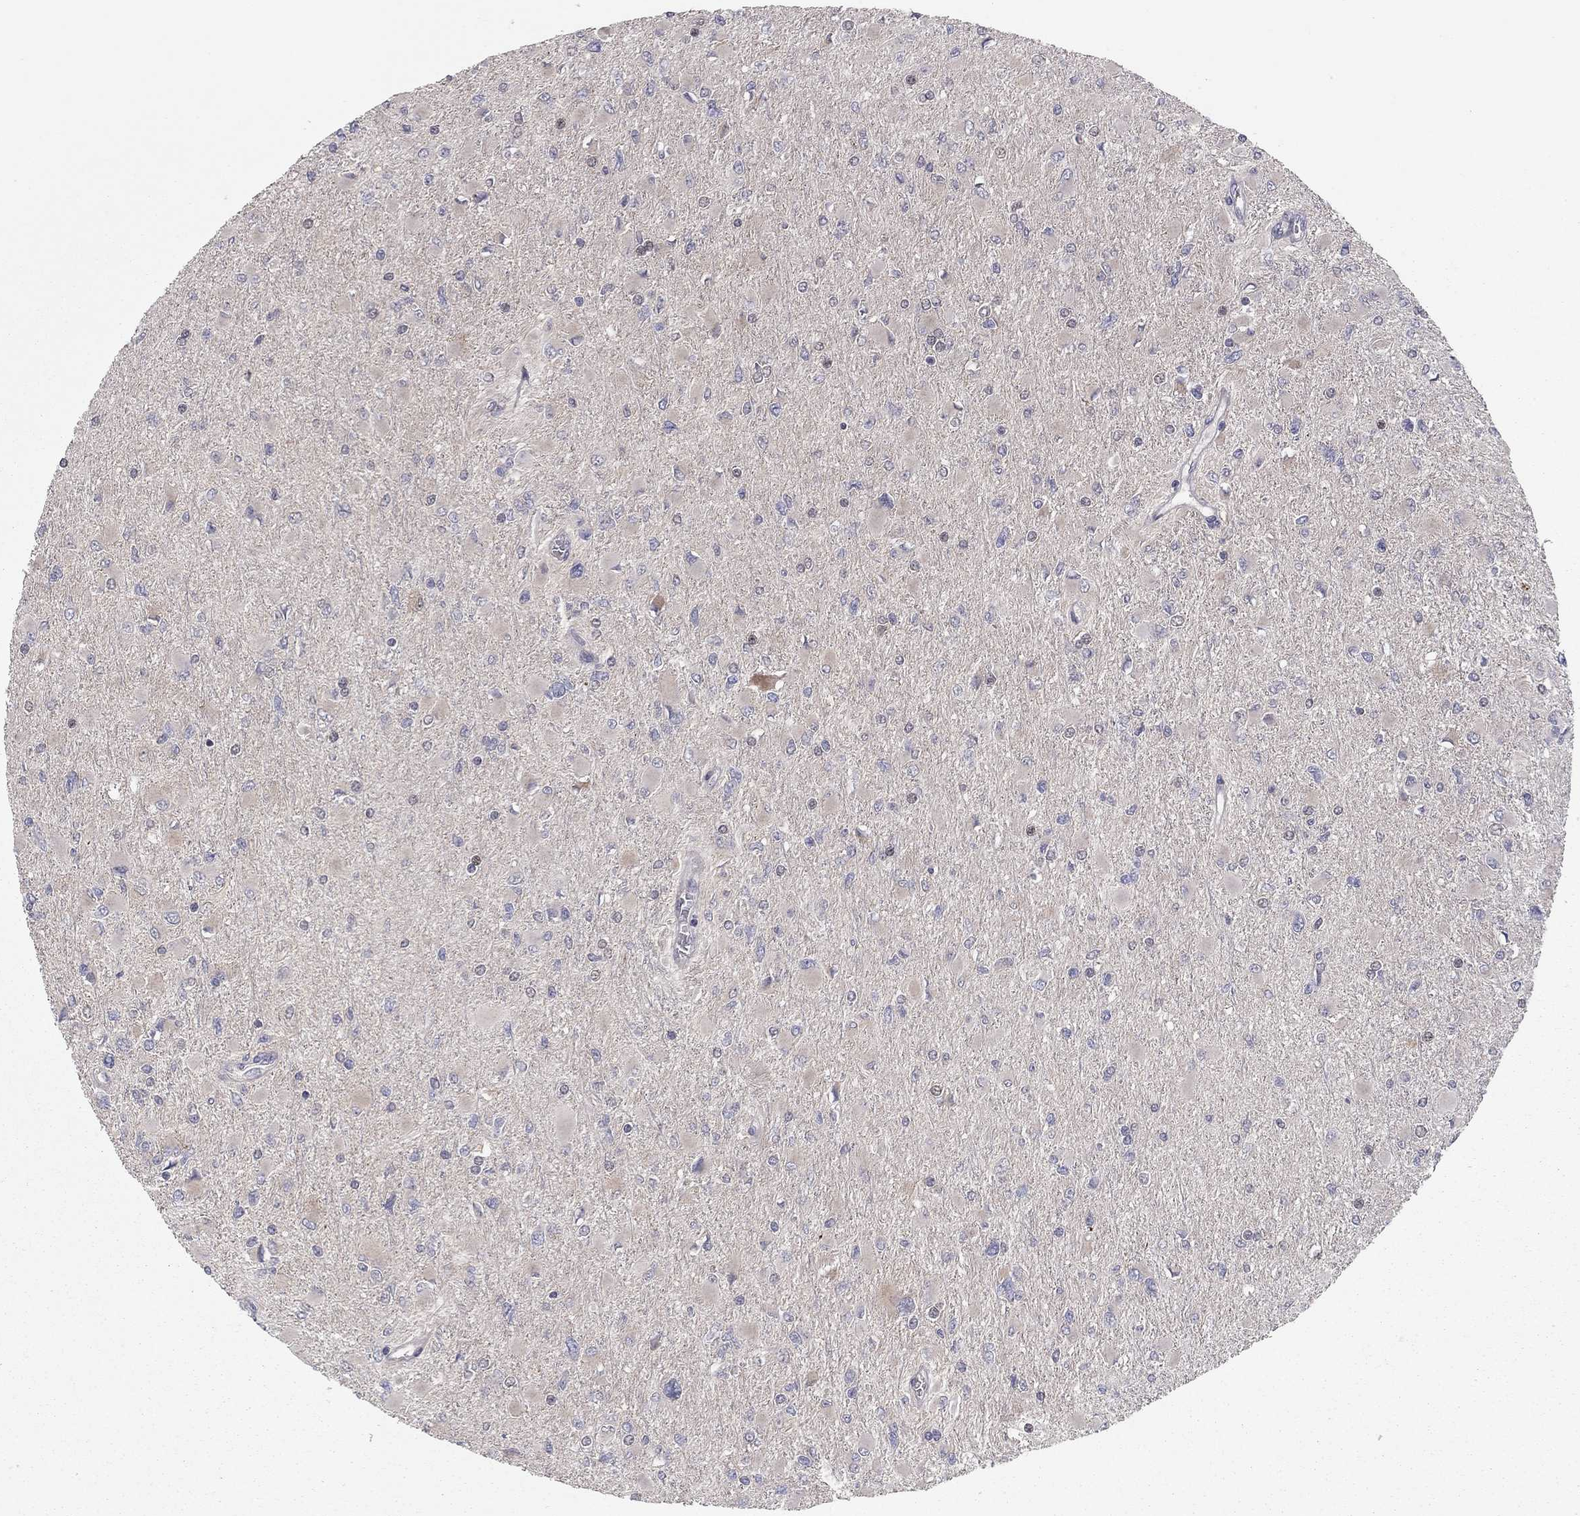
{"staining": {"intensity": "negative", "quantity": "none", "location": "none"}, "tissue": "glioma", "cell_type": "Tumor cells", "image_type": "cancer", "snomed": [{"axis": "morphology", "description": "Glioma, malignant, High grade"}, {"axis": "topography", "description": "Cerebral cortex"}], "caption": "Immunohistochemical staining of glioma shows no significant positivity in tumor cells. (DAB IHC visualized using brightfield microscopy, high magnification).", "gene": "DUSP7", "patient": {"sex": "female", "age": 36}}